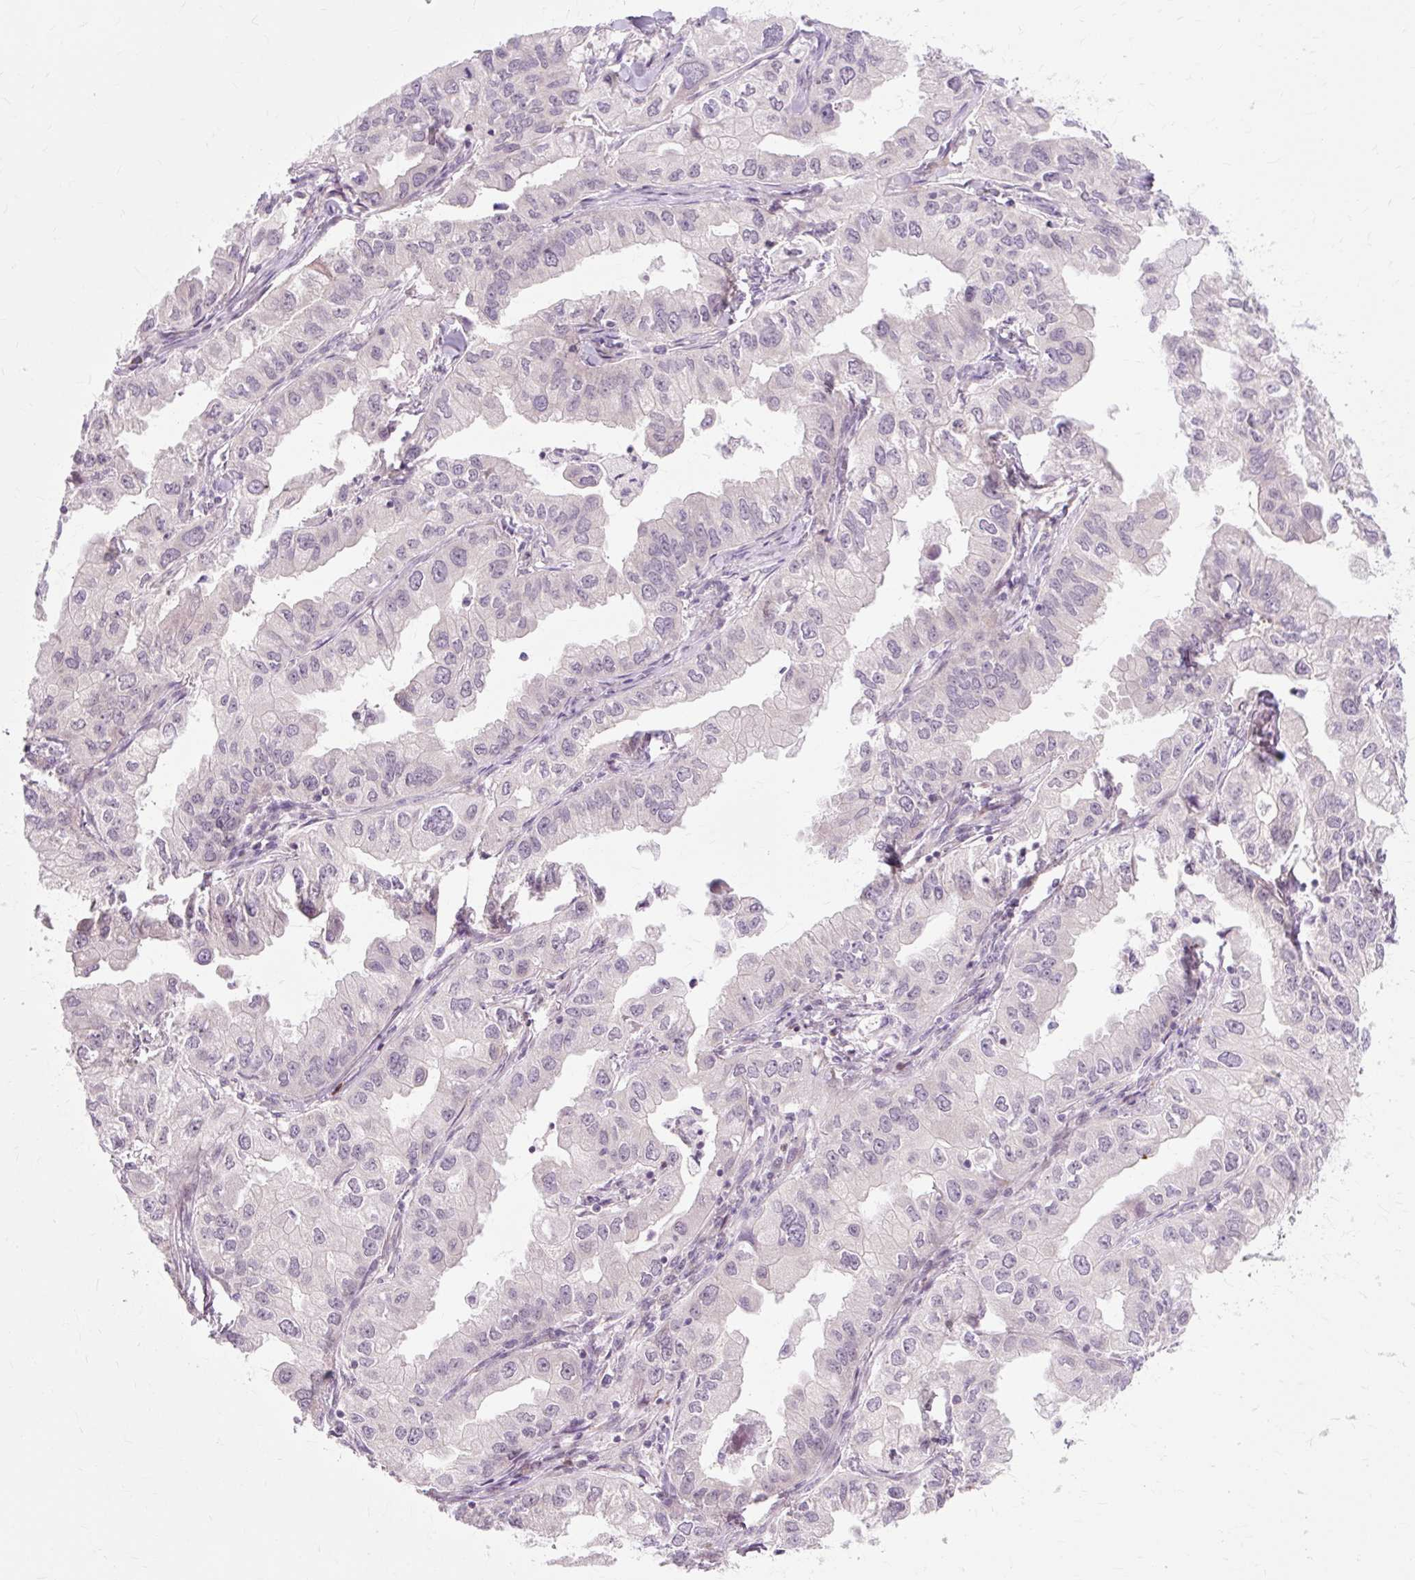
{"staining": {"intensity": "negative", "quantity": "none", "location": "none"}, "tissue": "lung cancer", "cell_type": "Tumor cells", "image_type": "cancer", "snomed": [{"axis": "morphology", "description": "Adenocarcinoma, NOS"}, {"axis": "topography", "description": "Lung"}], "caption": "IHC micrograph of human lung cancer stained for a protein (brown), which shows no positivity in tumor cells.", "gene": "ZNF35", "patient": {"sex": "male", "age": 48}}